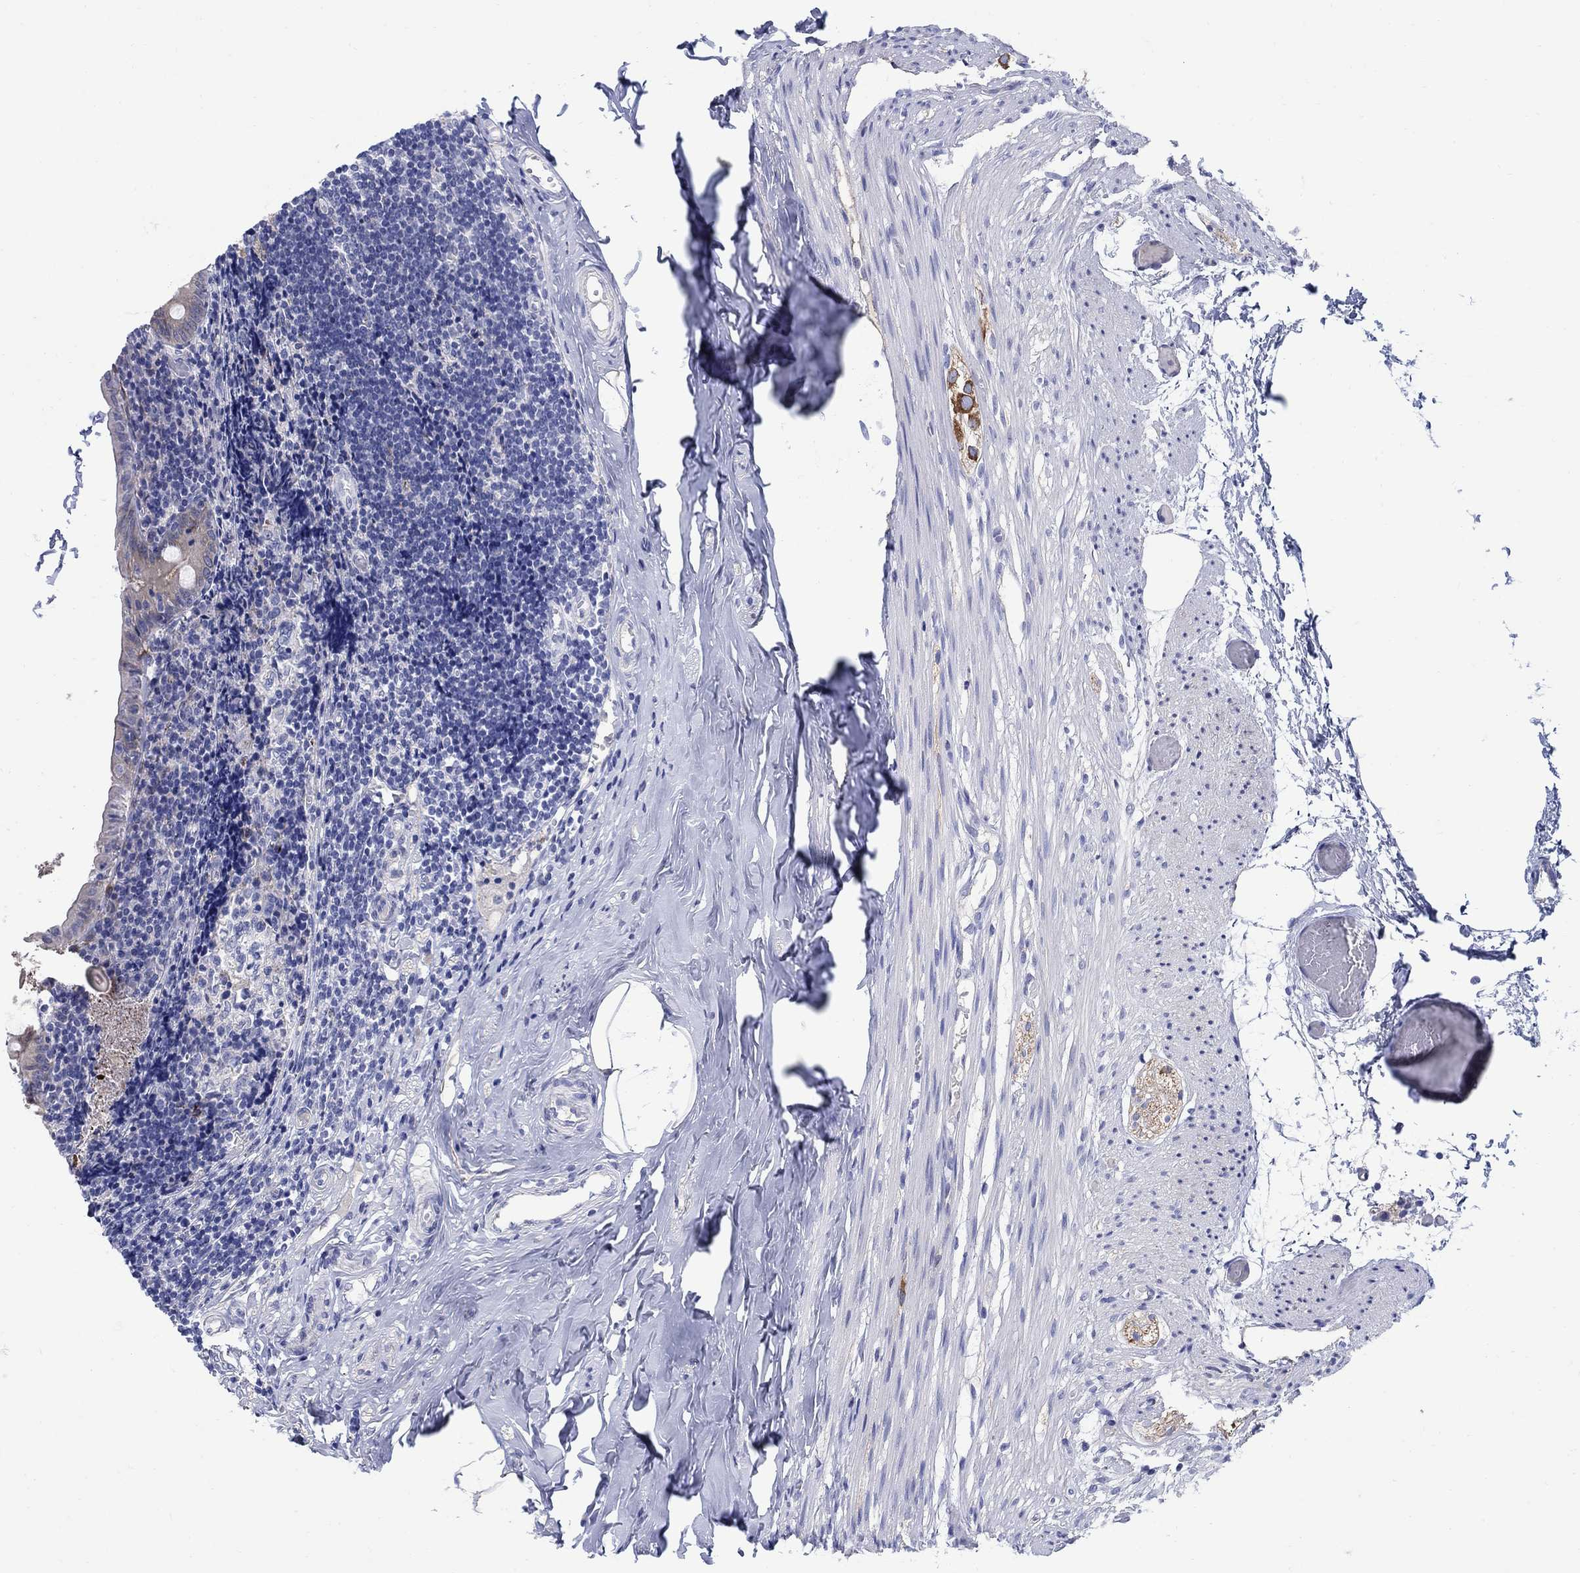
{"staining": {"intensity": "negative", "quantity": "none", "location": "none"}, "tissue": "appendix", "cell_type": "Glandular cells", "image_type": "normal", "snomed": [{"axis": "morphology", "description": "Normal tissue, NOS"}, {"axis": "topography", "description": "Appendix"}], "caption": "This is a histopathology image of immunohistochemistry (IHC) staining of normal appendix, which shows no positivity in glandular cells. (Immunohistochemistry, brightfield microscopy, high magnification).", "gene": "REEP2", "patient": {"sex": "female", "age": 23}}